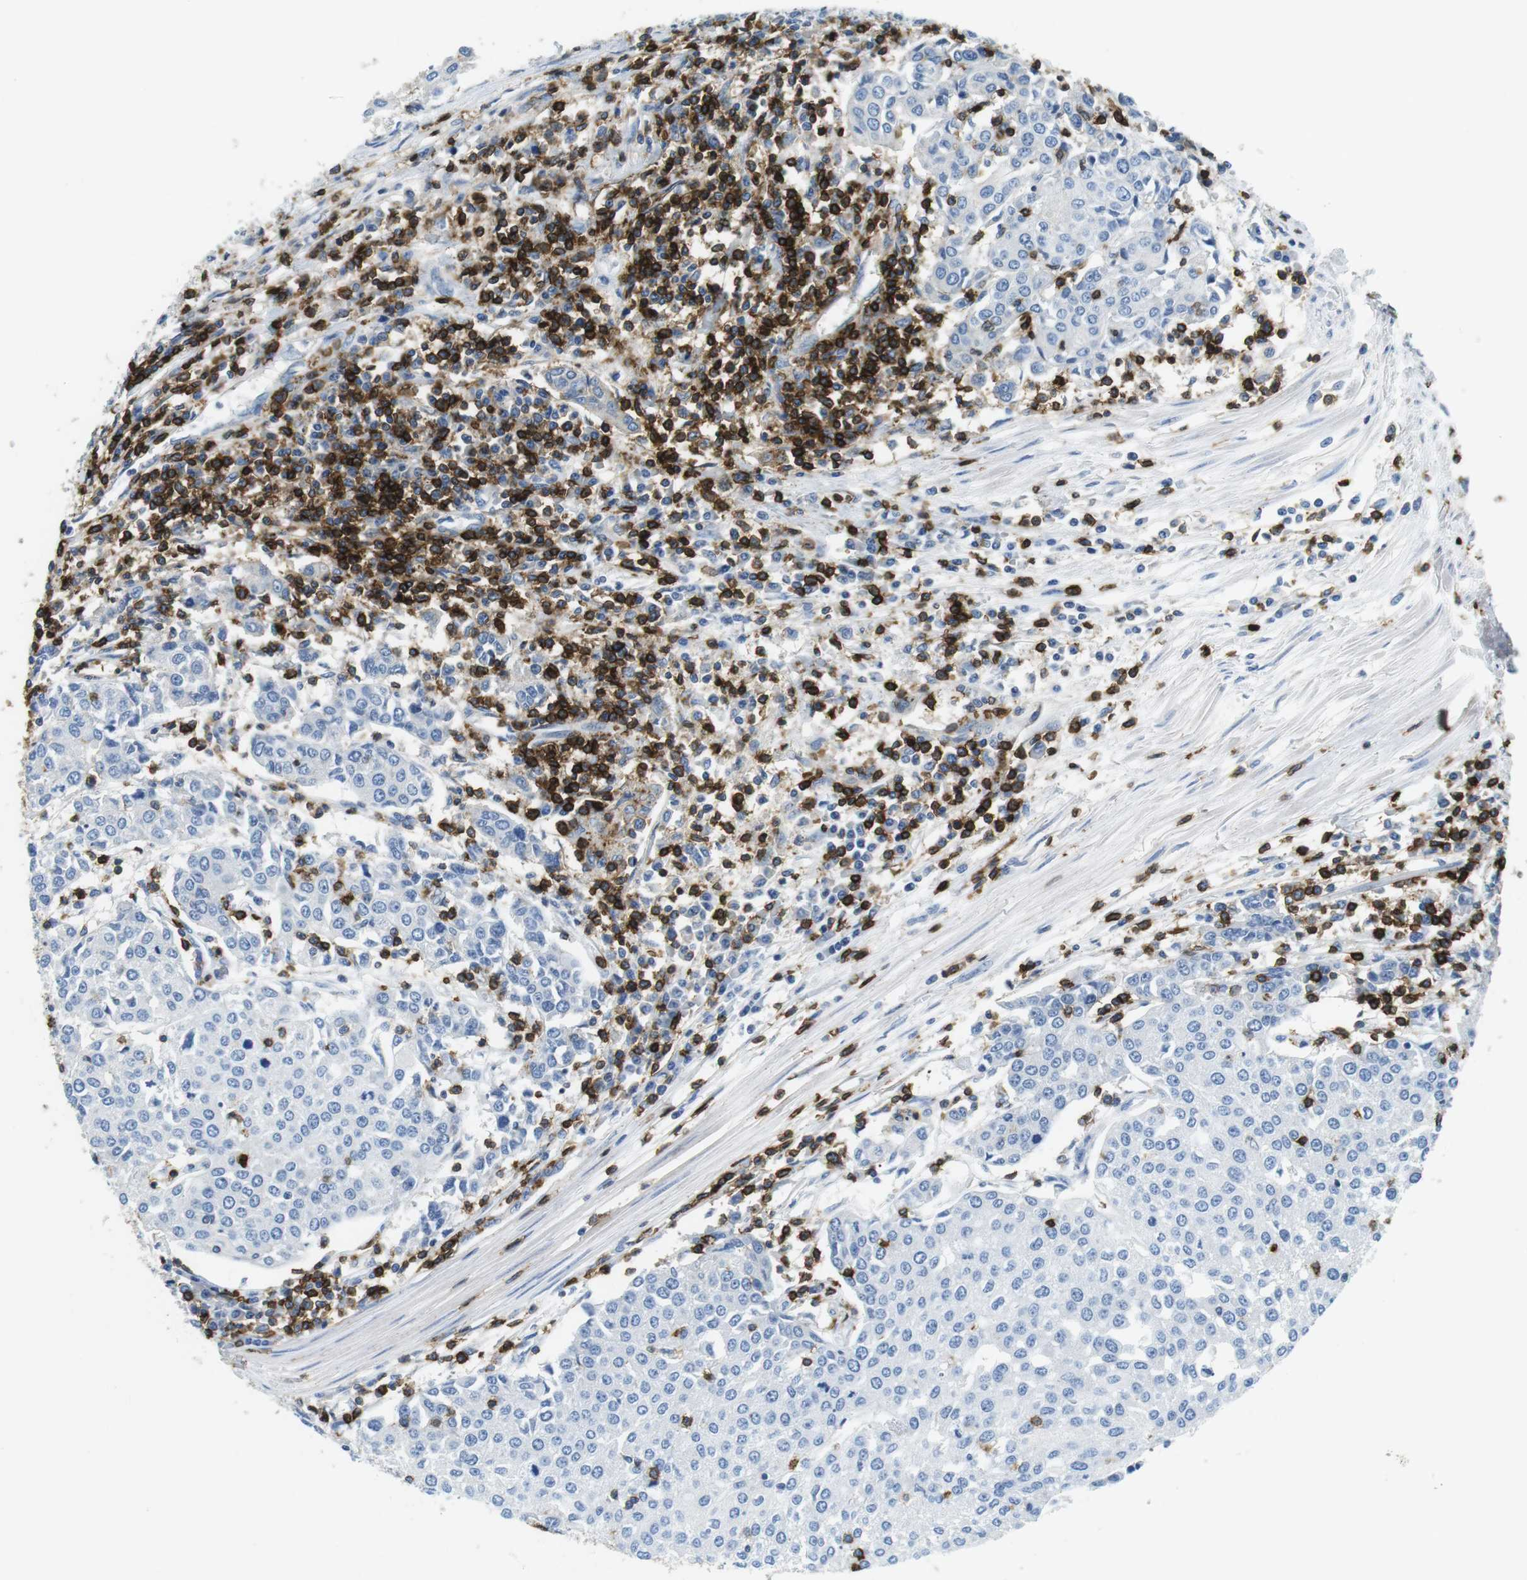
{"staining": {"intensity": "negative", "quantity": "none", "location": "none"}, "tissue": "urothelial cancer", "cell_type": "Tumor cells", "image_type": "cancer", "snomed": [{"axis": "morphology", "description": "Urothelial carcinoma, High grade"}, {"axis": "topography", "description": "Urinary bladder"}], "caption": "The immunohistochemistry image has no significant staining in tumor cells of urothelial cancer tissue. The staining was performed using DAB (3,3'-diaminobenzidine) to visualize the protein expression in brown, while the nuclei were stained in blue with hematoxylin (Magnification: 20x).", "gene": "CD6", "patient": {"sex": "female", "age": 85}}